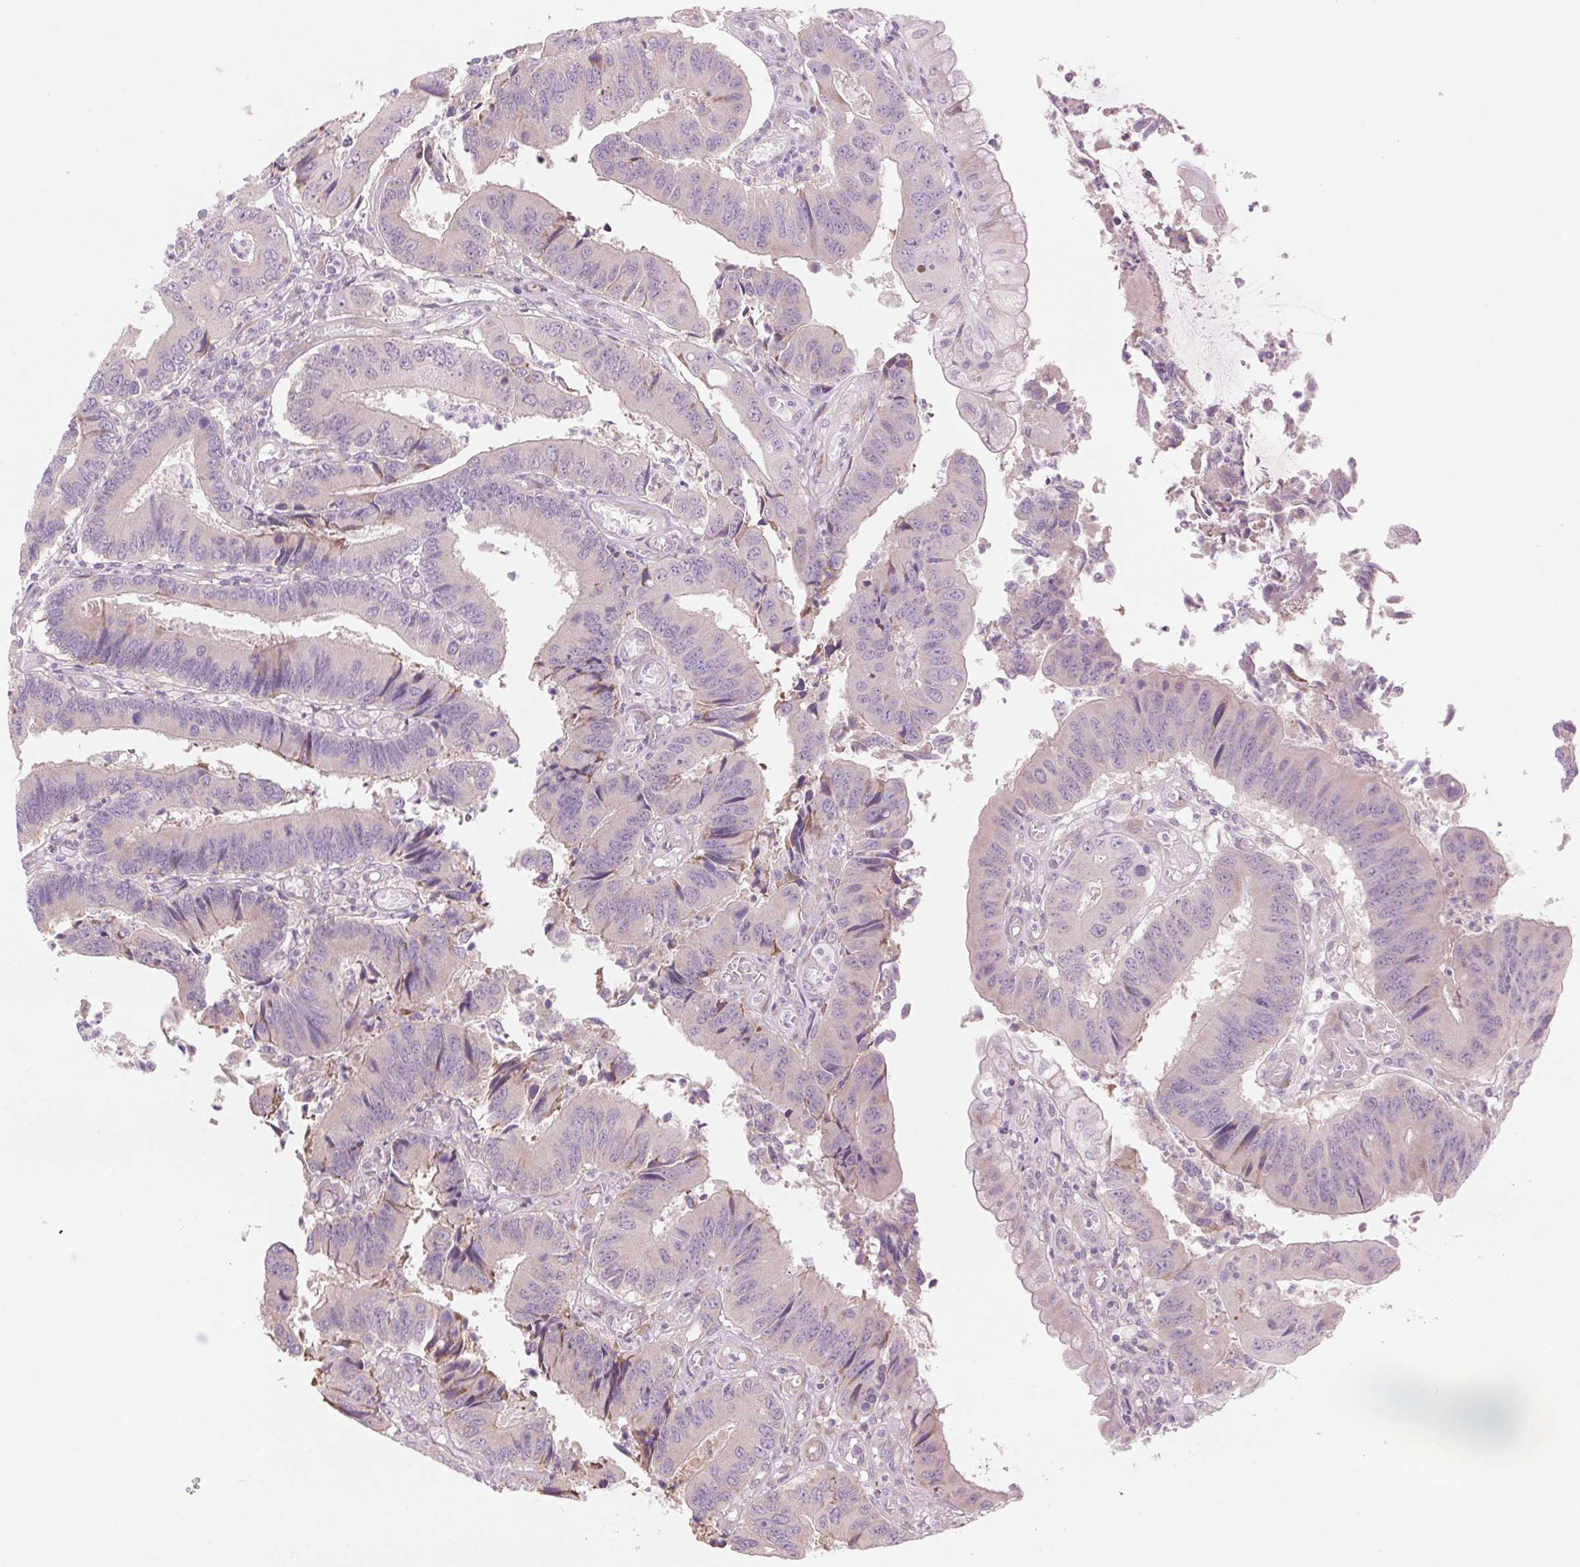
{"staining": {"intensity": "negative", "quantity": "none", "location": "none"}, "tissue": "colorectal cancer", "cell_type": "Tumor cells", "image_type": "cancer", "snomed": [{"axis": "morphology", "description": "Adenocarcinoma, NOS"}, {"axis": "topography", "description": "Colon"}], "caption": "Colorectal cancer (adenocarcinoma) was stained to show a protein in brown. There is no significant positivity in tumor cells.", "gene": "GNMT", "patient": {"sex": "female", "age": 67}}